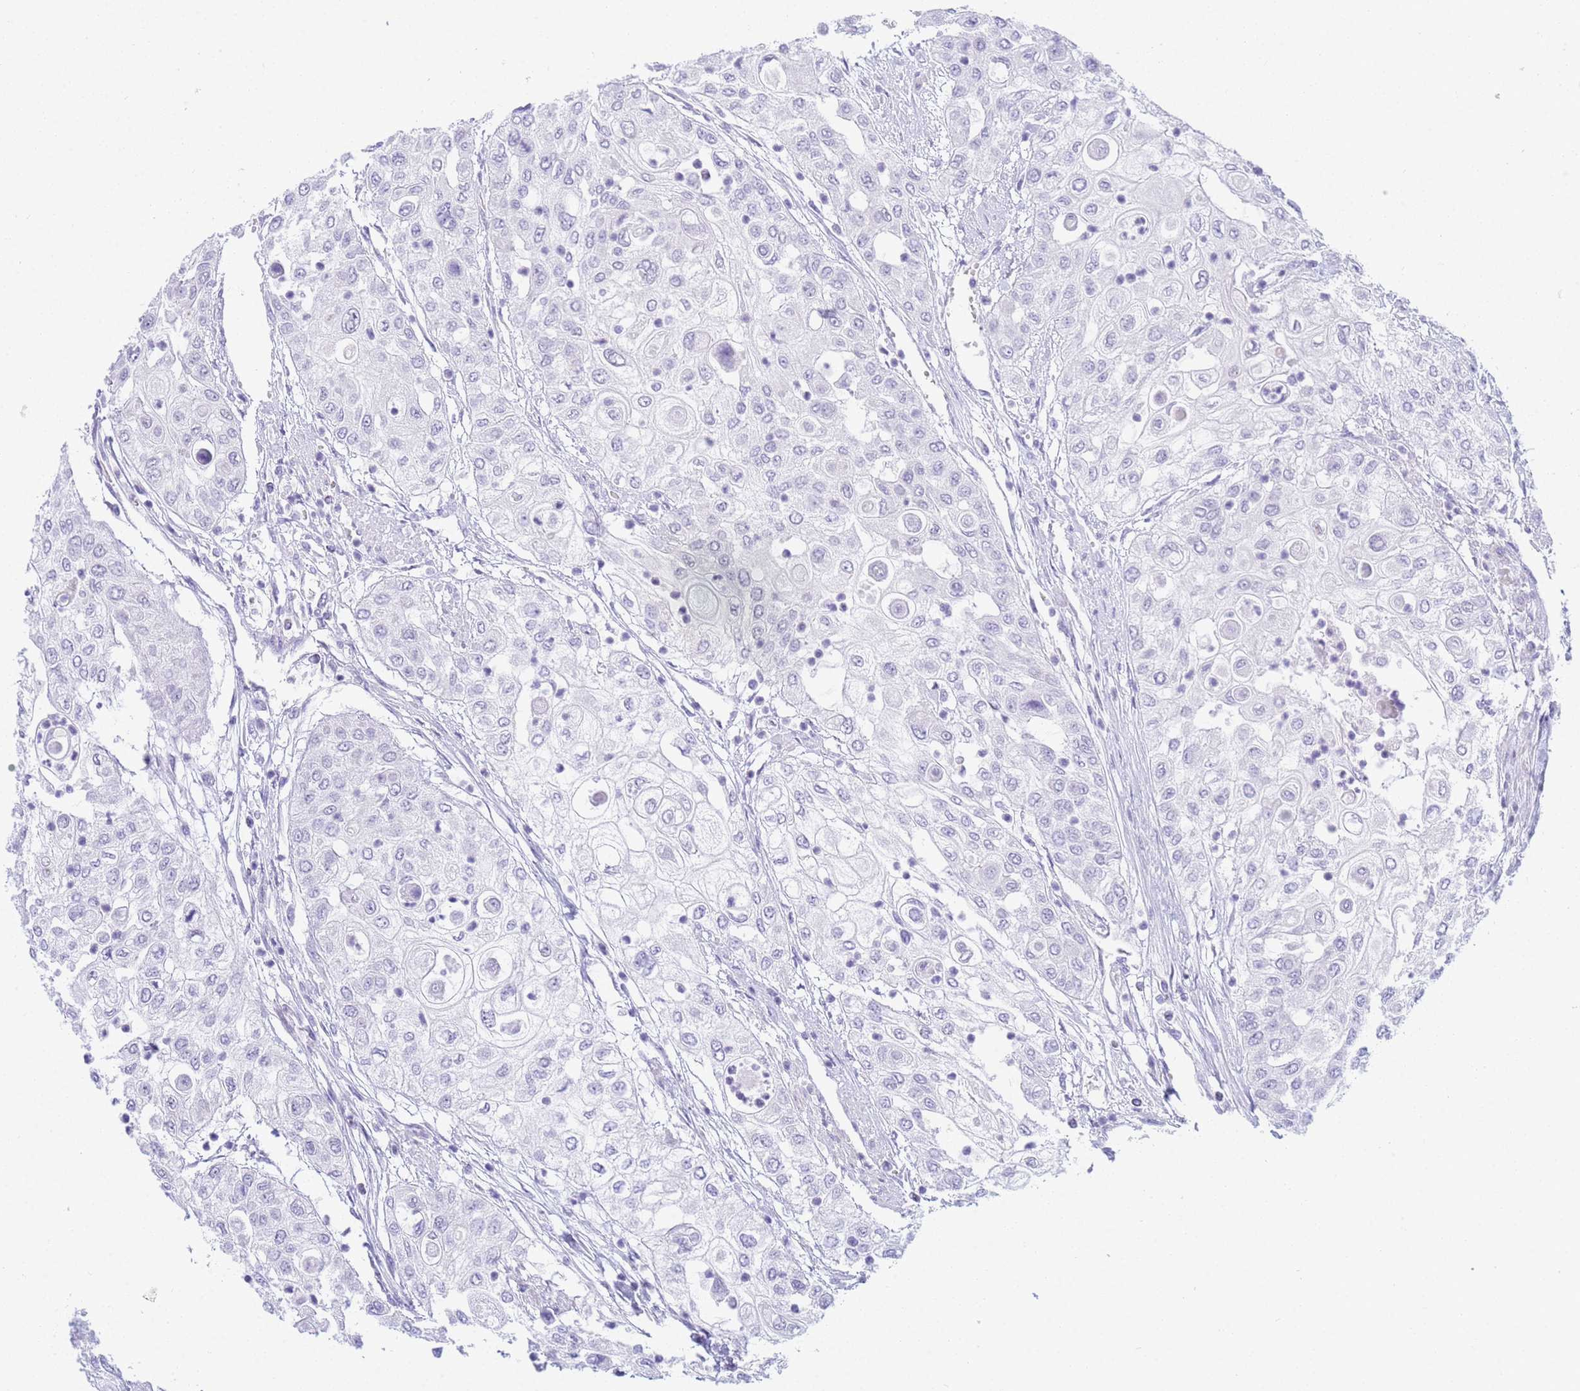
{"staining": {"intensity": "negative", "quantity": "none", "location": "none"}, "tissue": "urothelial cancer", "cell_type": "Tumor cells", "image_type": "cancer", "snomed": [{"axis": "morphology", "description": "Urothelial carcinoma, High grade"}, {"axis": "topography", "description": "Urinary bladder"}], "caption": "High power microscopy histopathology image of an immunohistochemistry (IHC) micrograph of urothelial cancer, revealing no significant expression in tumor cells.", "gene": "SNX20", "patient": {"sex": "female", "age": 79}}